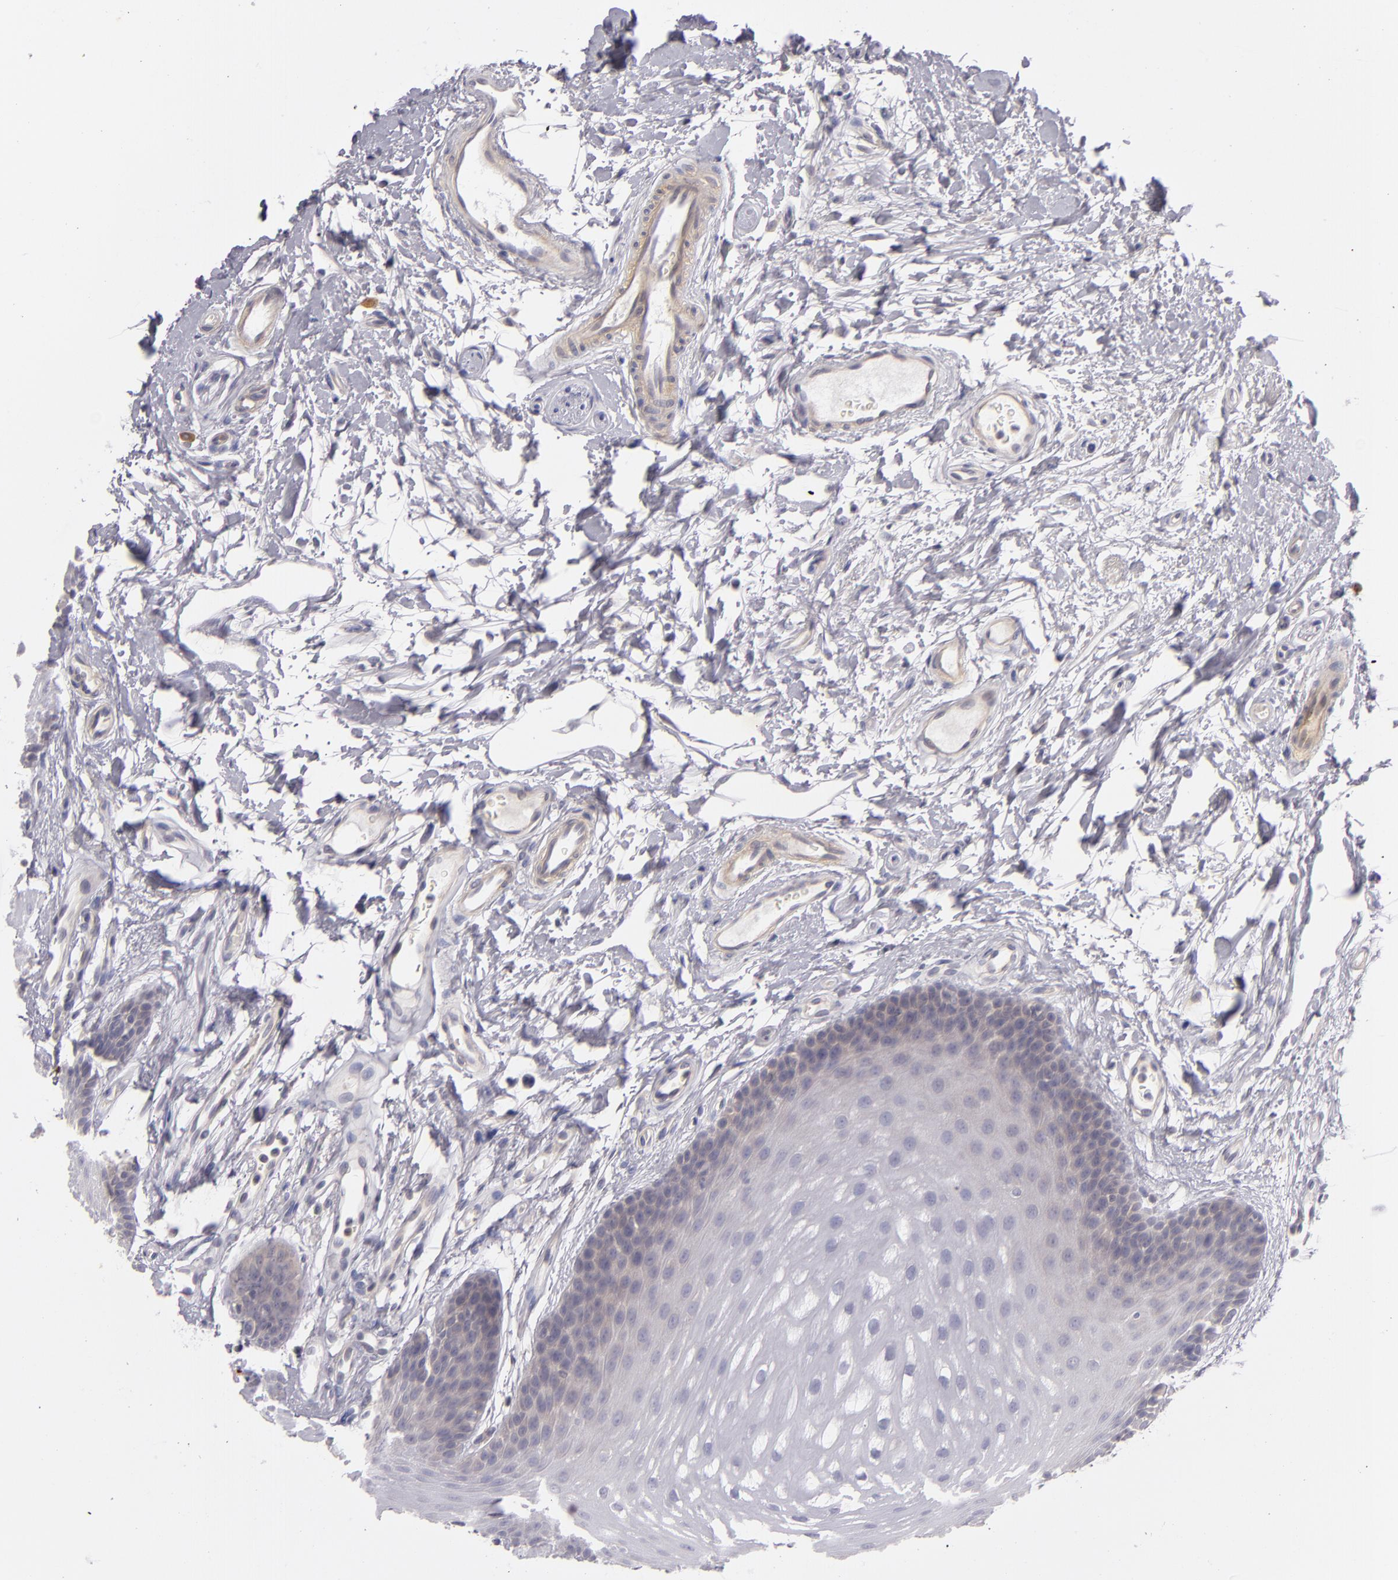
{"staining": {"intensity": "weak", "quantity": "<25%", "location": "cytoplasmic/membranous"}, "tissue": "oral mucosa", "cell_type": "Squamous epithelial cells", "image_type": "normal", "snomed": [{"axis": "morphology", "description": "Normal tissue, NOS"}, {"axis": "topography", "description": "Oral tissue"}], "caption": "A high-resolution micrograph shows immunohistochemistry (IHC) staining of benign oral mucosa, which exhibits no significant staining in squamous epithelial cells. (DAB (3,3'-diaminobenzidine) immunohistochemistry (IHC), high magnification).", "gene": "CD83", "patient": {"sex": "male", "age": 62}}